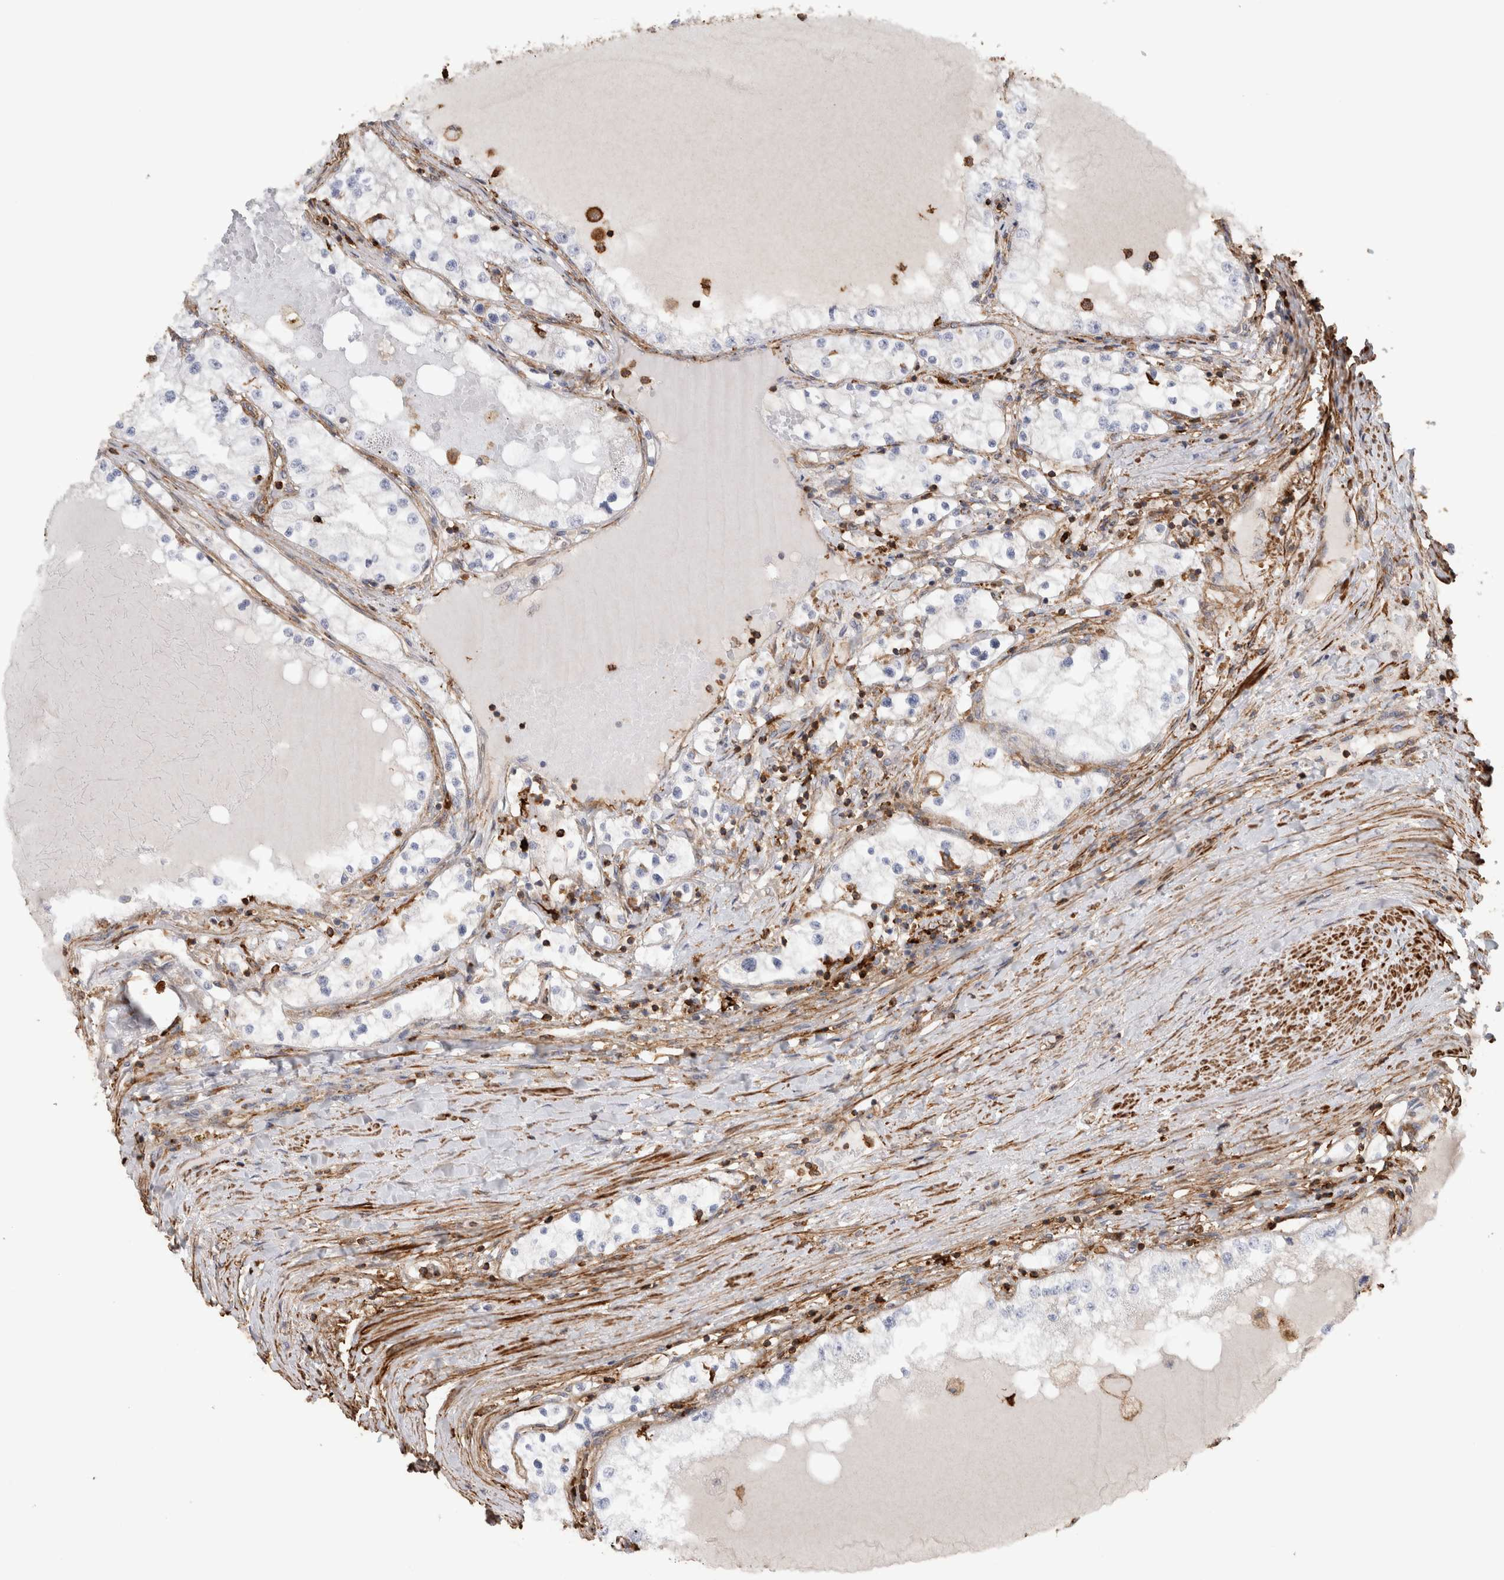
{"staining": {"intensity": "negative", "quantity": "none", "location": "none"}, "tissue": "renal cancer", "cell_type": "Tumor cells", "image_type": "cancer", "snomed": [{"axis": "morphology", "description": "Adenocarcinoma, NOS"}, {"axis": "topography", "description": "Kidney"}], "caption": "High power microscopy histopathology image of an immunohistochemistry image of renal adenocarcinoma, revealing no significant expression in tumor cells.", "gene": "GPER1", "patient": {"sex": "male", "age": 68}}